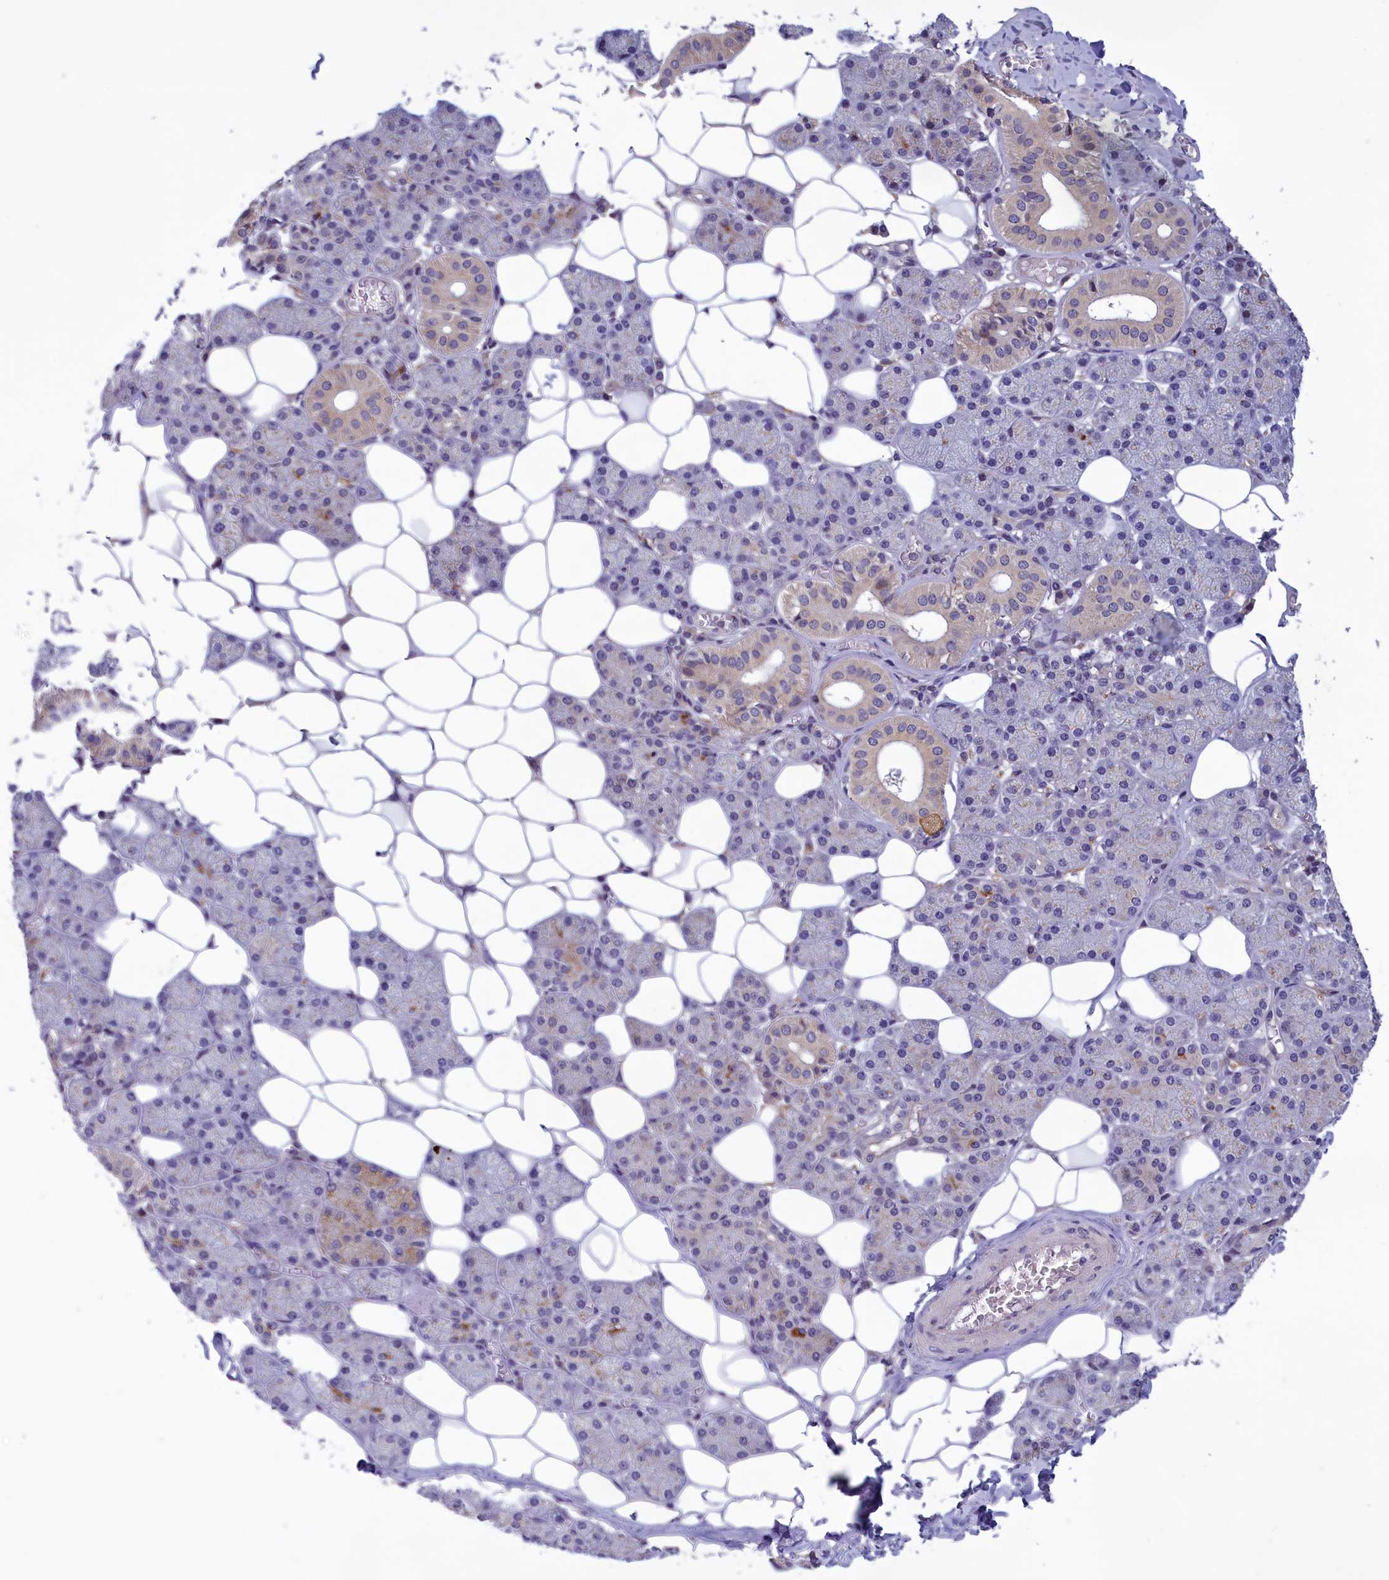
{"staining": {"intensity": "weak", "quantity": "25%-75%", "location": "cytoplasmic/membranous"}, "tissue": "salivary gland", "cell_type": "Glandular cells", "image_type": "normal", "snomed": [{"axis": "morphology", "description": "Normal tissue, NOS"}, {"axis": "topography", "description": "Salivary gland"}], "caption": "Weak cytoplasmic/membranous protein expression is seen in about 25%-75% of glandular cells in salivary gland. (DAB IHC, brown staining for protein, blue staining for nuclei).", "gene": "HECA", "patient": {"sex": "female", "age": 33}}